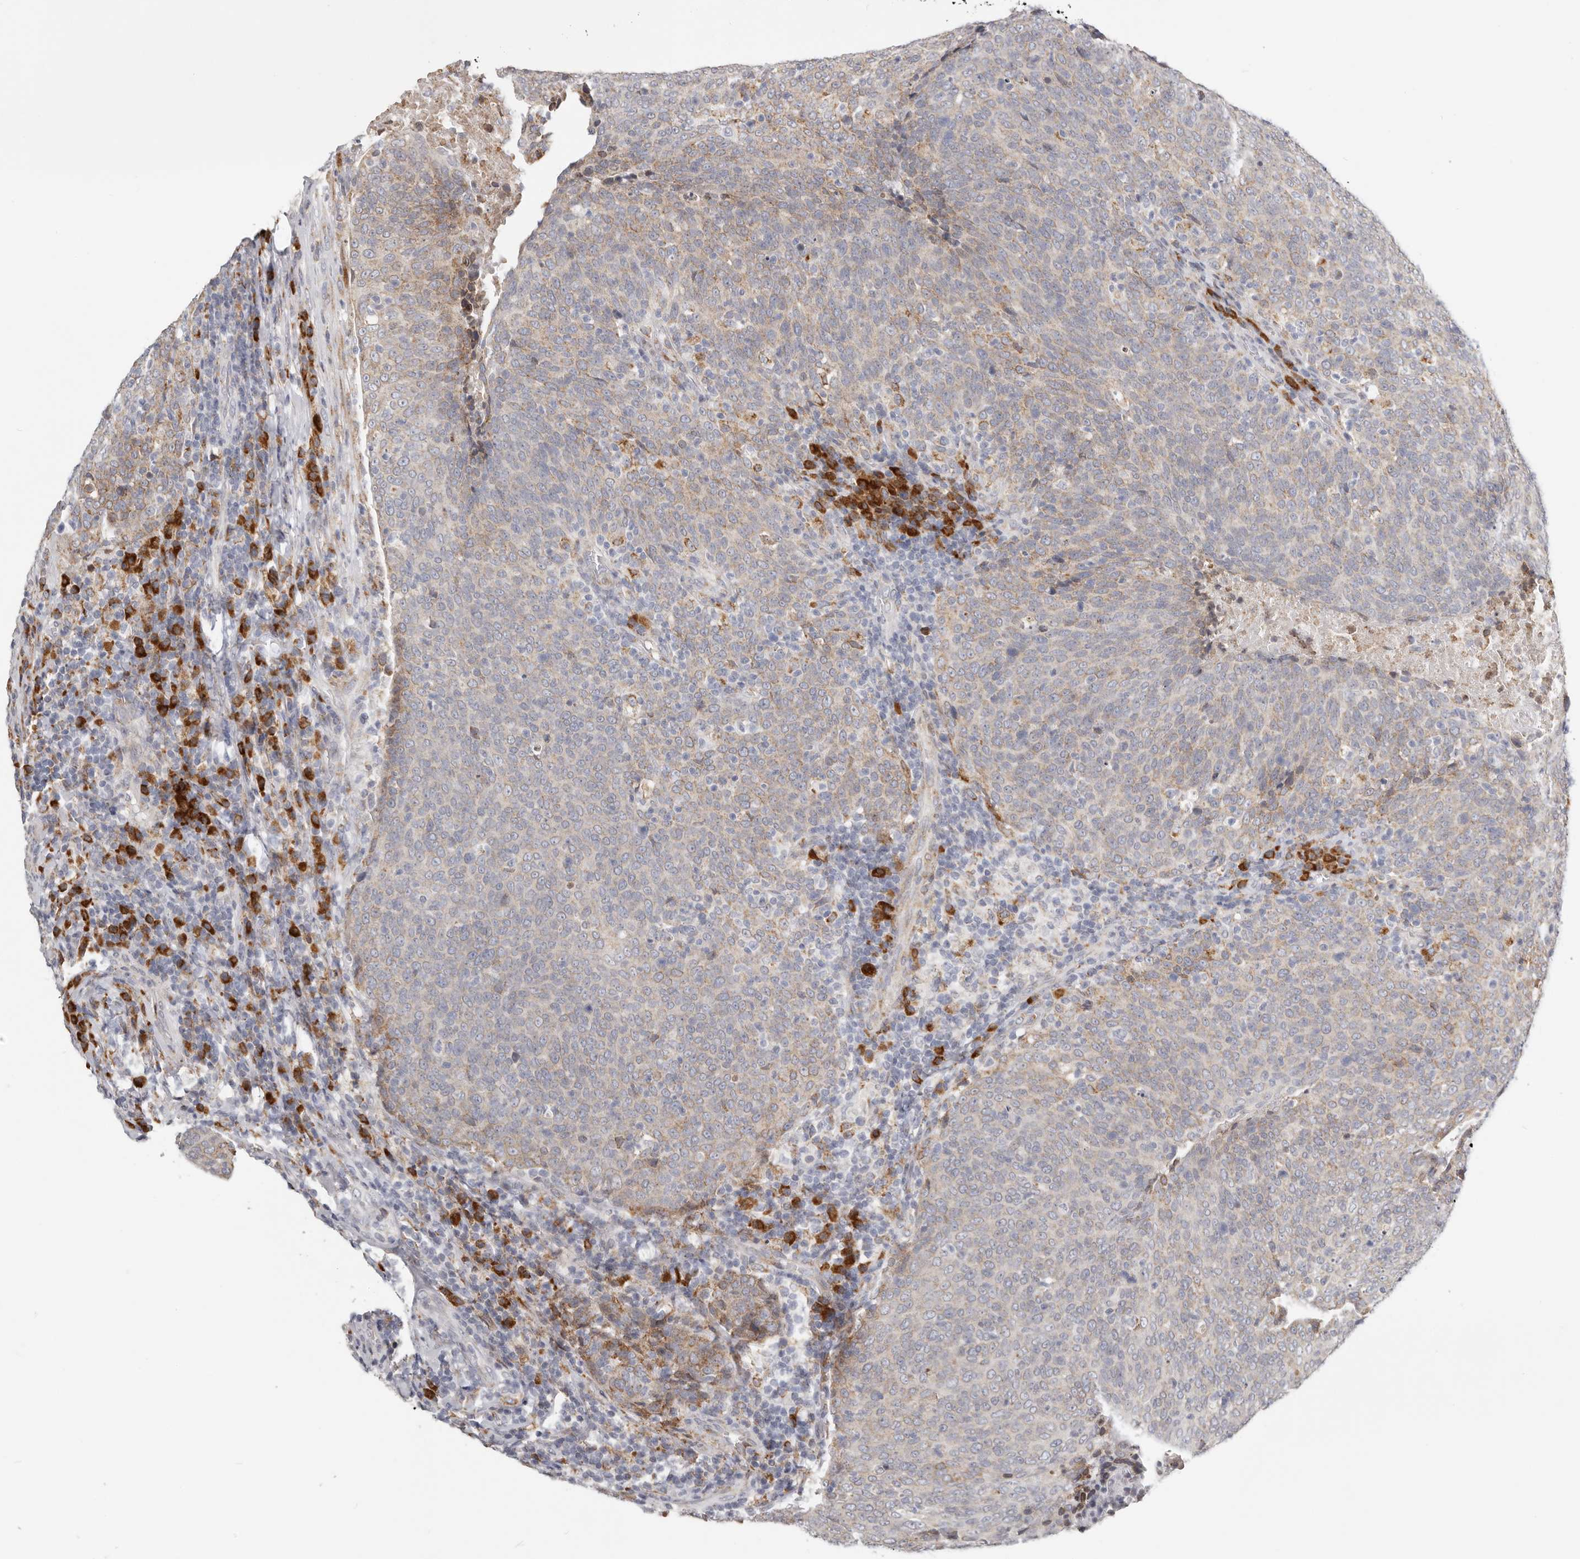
{"staining": {"intensity": "weak", "quantity": "<25%", "location": "cytoplasmic/membranous"}, "tissue": "head and neck cancer", "cell_type": "Tumor cells", "image_type": "cancer", "snomed": [{"axis": "morphology", "description": "Squamous cell carcinoma, NOS"}, {"axis": "morphology", "description": "Squamous cell carcinoma, metastatic, NOS"}, {"axis": "topography", "description": "Lymph node"}, {"axis": "topography", "description": "Head-Neck"}], "caption": "Tumor cells are negative for brown protein staining in head and neck cancer. (Stains: DAB (3,3'-diaminobenzidine) immunohistochemistry (IHC) with hematoxylin counter stain, Microscopy: brightfield microscopy at high magnification).", "gene": "IL32", "patient": {"sex": "male", "age": 62}}